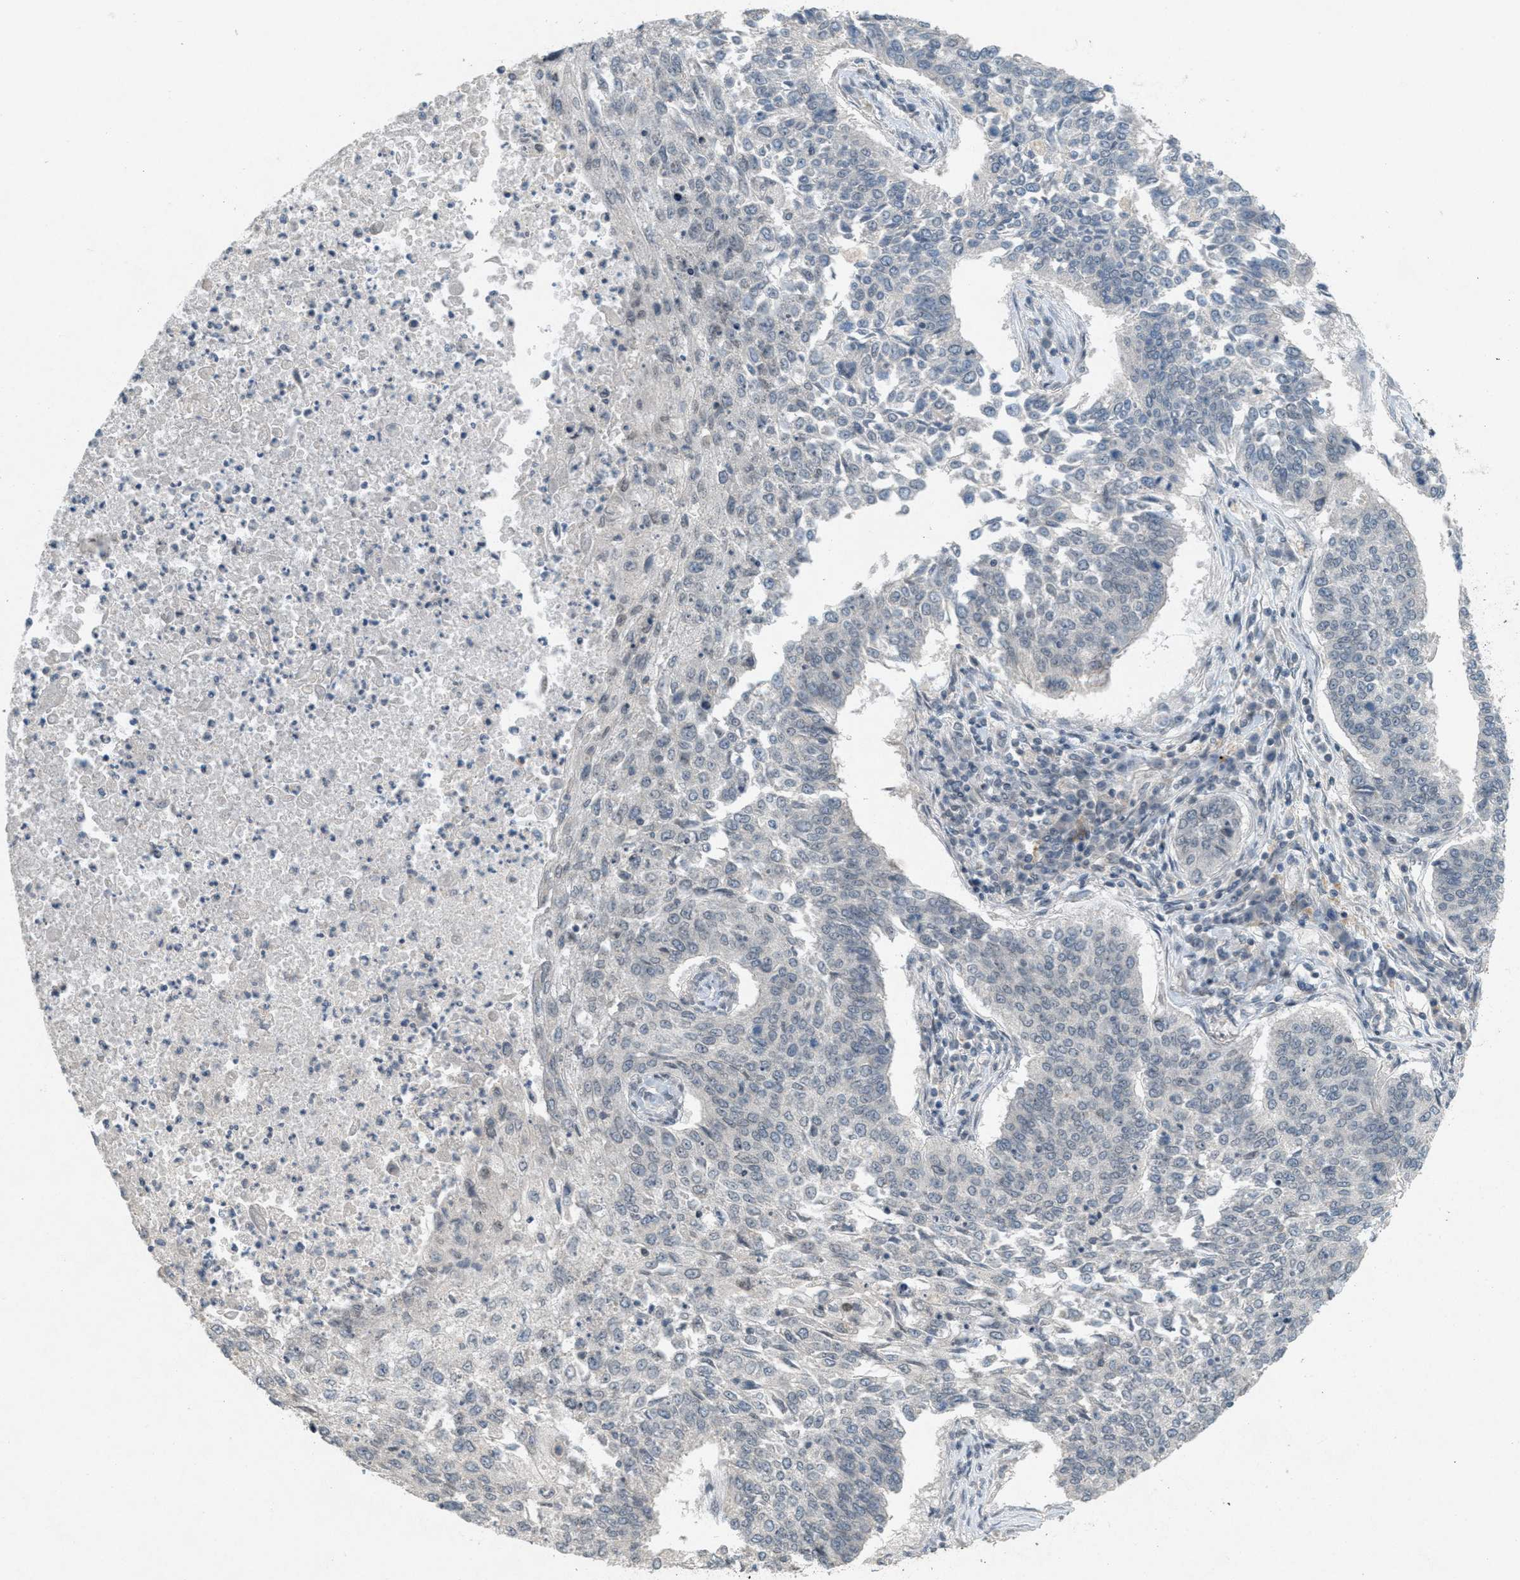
{"staining": {"intensity": "negative", "quantity": "none", "location": "none"}, "tissue": "lung cancer", "cell_type": "Tumor cells", "image_type": "cancer", "snomed": [{"axis": "morphology", "description": "Normal tissue, NOS"}, {"axis": "morphology", "description": "Squamous cell carcinoma, NOS"}, {"axis": "topography", "description": "Cartilage tissue"}, {"axis": "topography", "description": "Bronchus"}, {"axis": "topography", "description": "Lung"}], "caption": "Lung cancer stained for a protein using IHC demonstrates no staining tumor cells.", "gene": "ABHD6", "patient": {"sex": "female", "age": 49}}